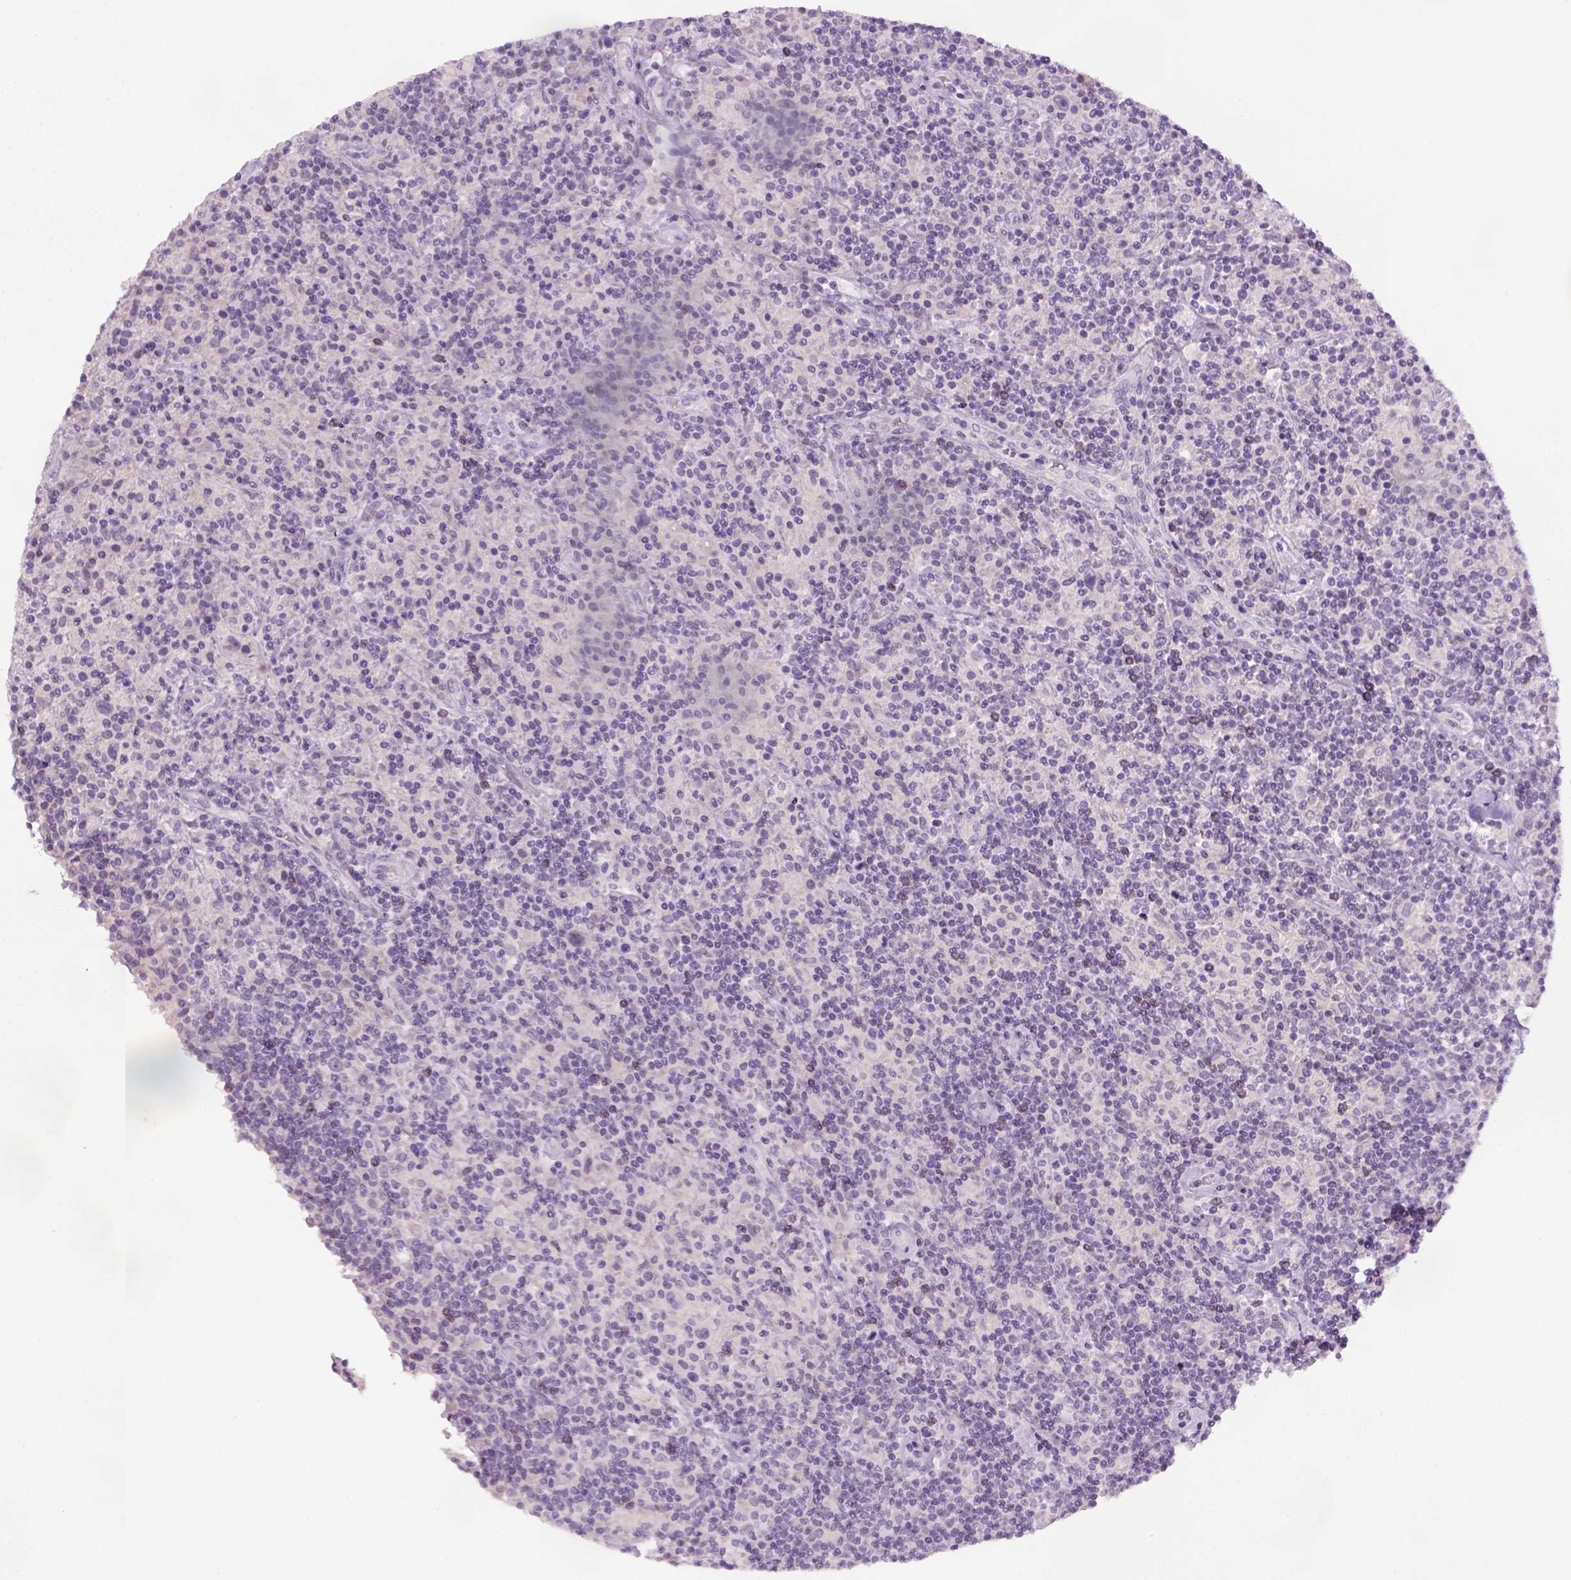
{"staining": {"intensity": "negative", "quantity": "none", "location": "none"}, "tissue": "lymphoma", "cell_type": "Tumor cells", "image_type": "cancer", "snomed": [{"axis": "morphology", "description": "Hodgkin's disease, NOS"}, {"axis": "topography", "description": "Lymph node"}], "caption": "Tumor cells show no significant protein staining in lymphoma.", "gene": "GFI1B", "patient": {"sex": "male", "age": 70}}